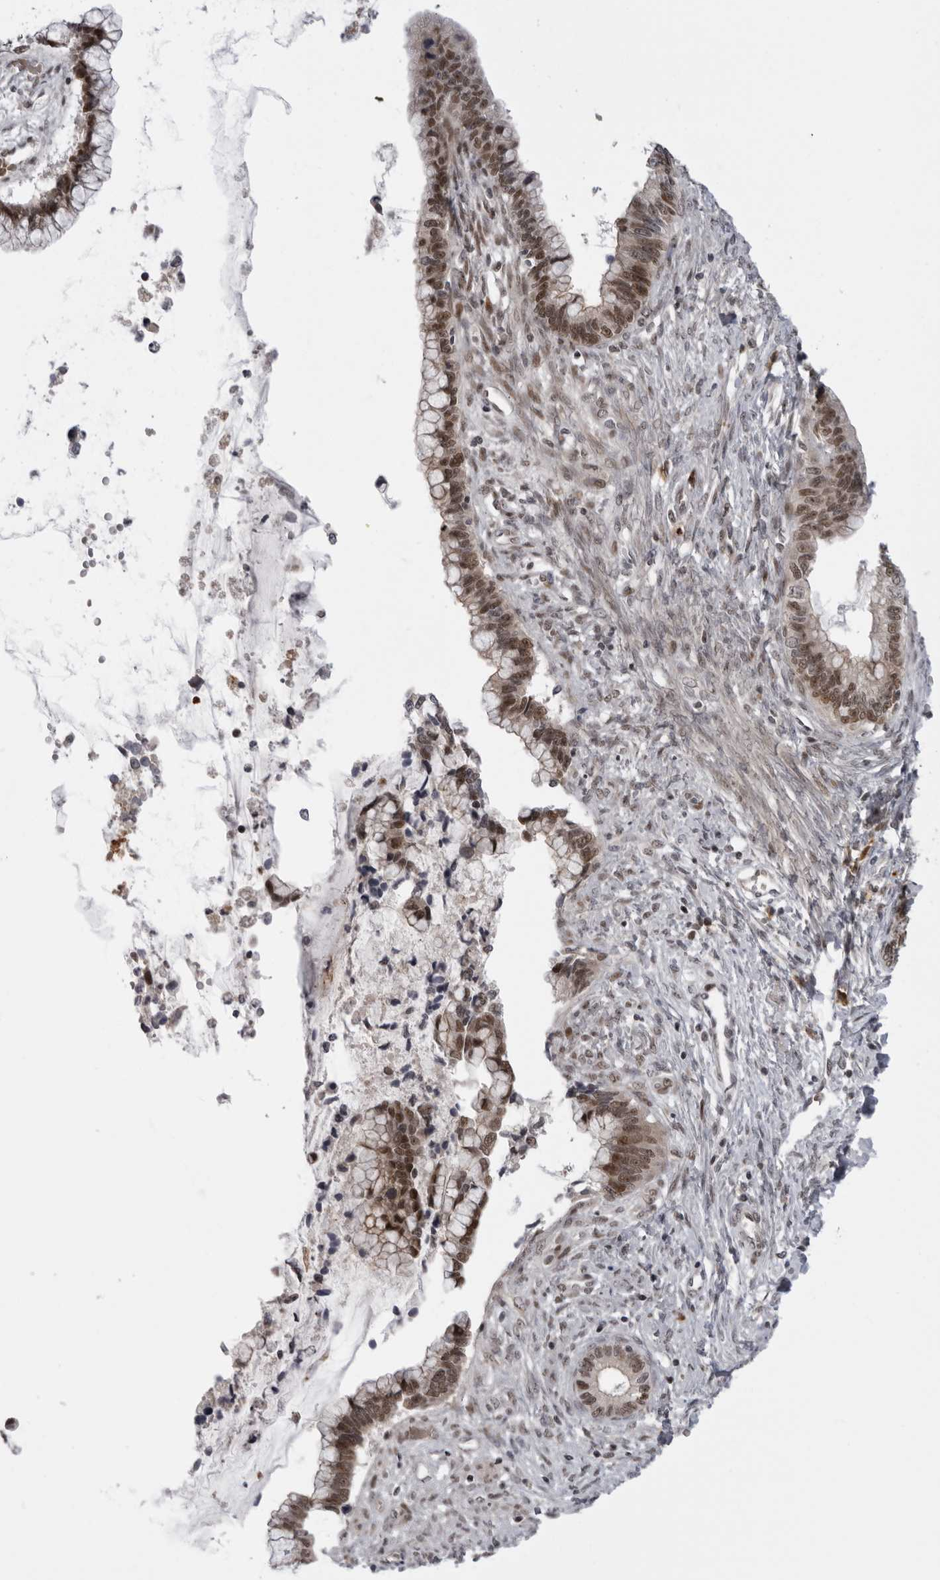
{"staining": {"intensity": "moderate", "quantity": ">75%", "location": "nuclear"}, "tissue": "cervical cancer", "cell_type": "Tumor cells", "image_type": "cancer", "snomed": [{"axis": "morphology", "description": "Adenocarcinoma, NOS"}, {"axis": "topography", "description": "Cervix"}], "caption": "Protein expression by IHC shows moderate nuclear staining in approximately >75% of tumor cells in adenocarcinoma (cervical). The protein is shown in brown color, while the nuclei are stained blue.", "gene": "ALPK2", "patient": {"sex": "female", "age": 44}}